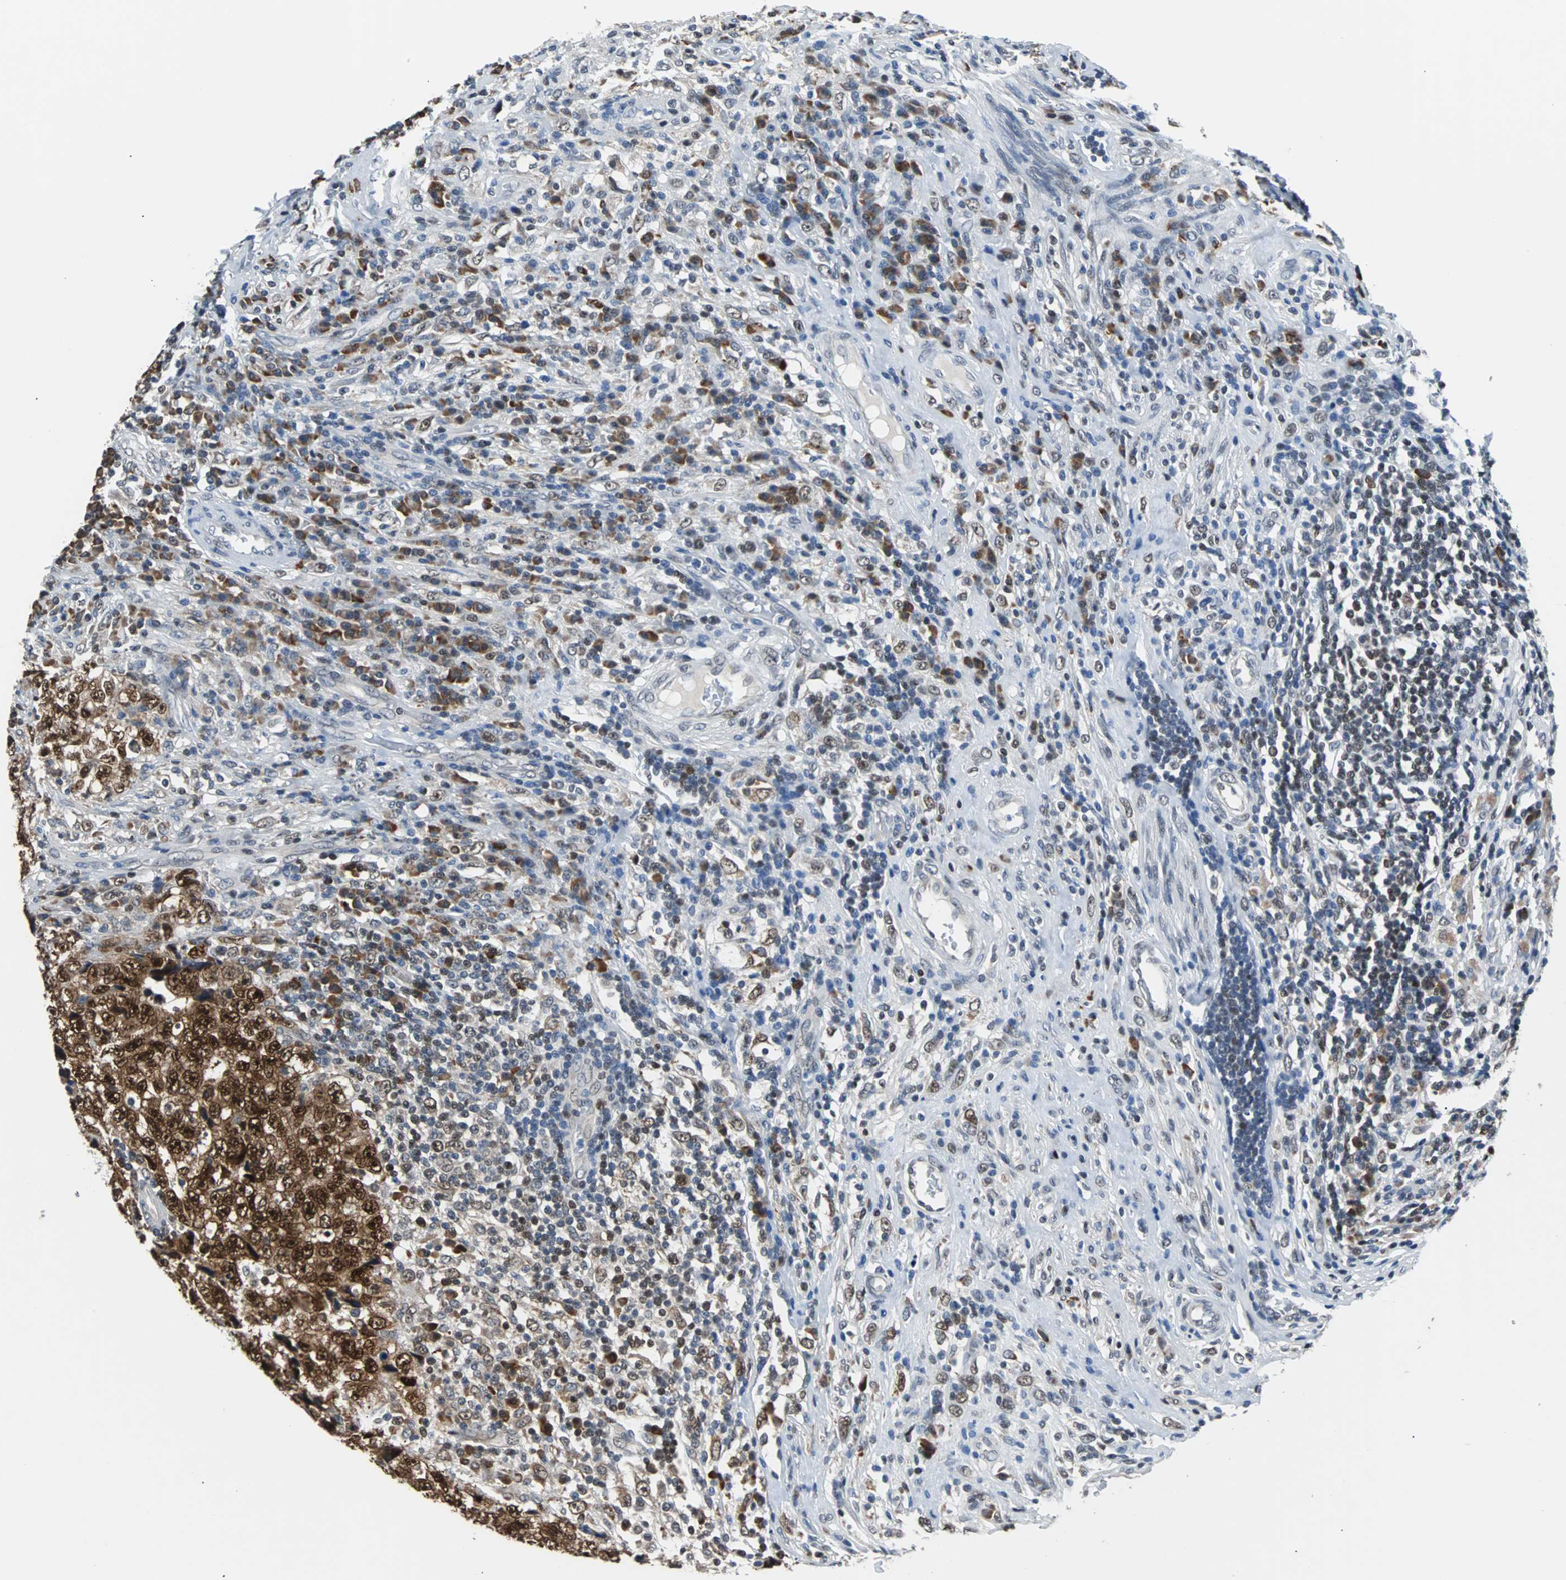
{"staining": {"intensity": "strong", "quantity": ">75%", "location": "cytoplasmic/membranous,nuclear"}, "tissue": "testis cancer", "cell_type": "Tumor cells", "image_type": "cancer", "snomed": [{"axis": "morphology", "description": "Necrosis, NOS"}, {"axis": "morphology", "description": "Carcinoma, Embryonal, NOS"}, {"axis": "topography", "description": "Testis"}], "caption": "Tumor cells exhibit high levels of strong cytoplasmic/membranous and nuclear expression in about >75% of cells in human testis cancer (embryonal carcinoma).", "gene": "USP28", "patient": {"sex": "male", "age": 19}}